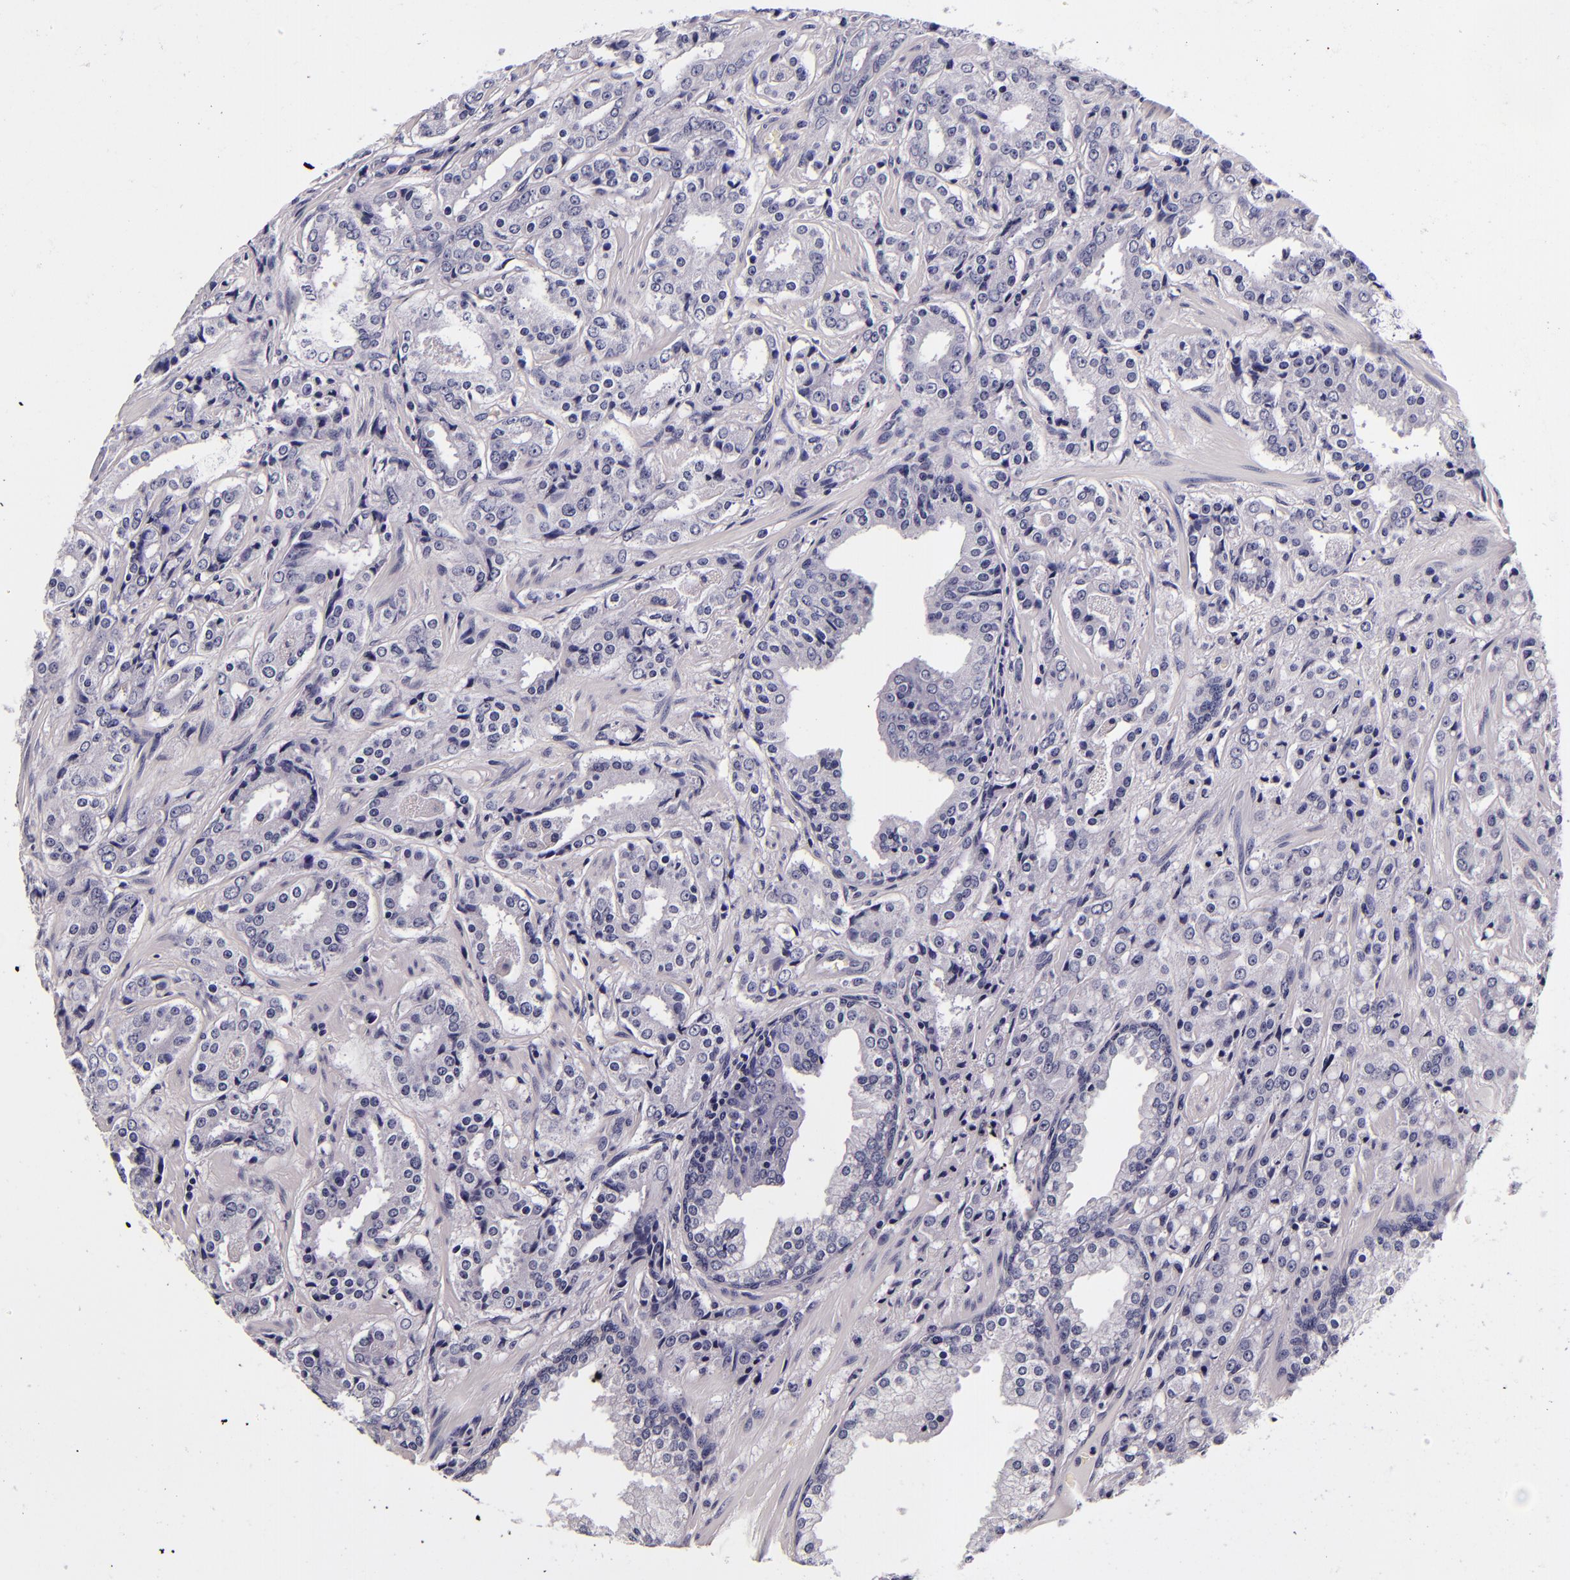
{"staining": {"intensity": "negative", "quantity": "none", "location": "none"}, "tissue": "prostate cancer", "cell_type": "Tumor cells", "image_type": "cancer", "snomed": [{"axis": "morphology", "description": "Adenocarcinoma, Medium grade"}, {"axis": "topography", "description": "Prostate"}], "caption": "Tumor cells show no significant expression in prostate cancer. (Brightfield microscopy of DAB immunohistochemistry (IHC) at high magnification).", "gene": "FBN1", "patient": {"sex": "male", "age": 60}}